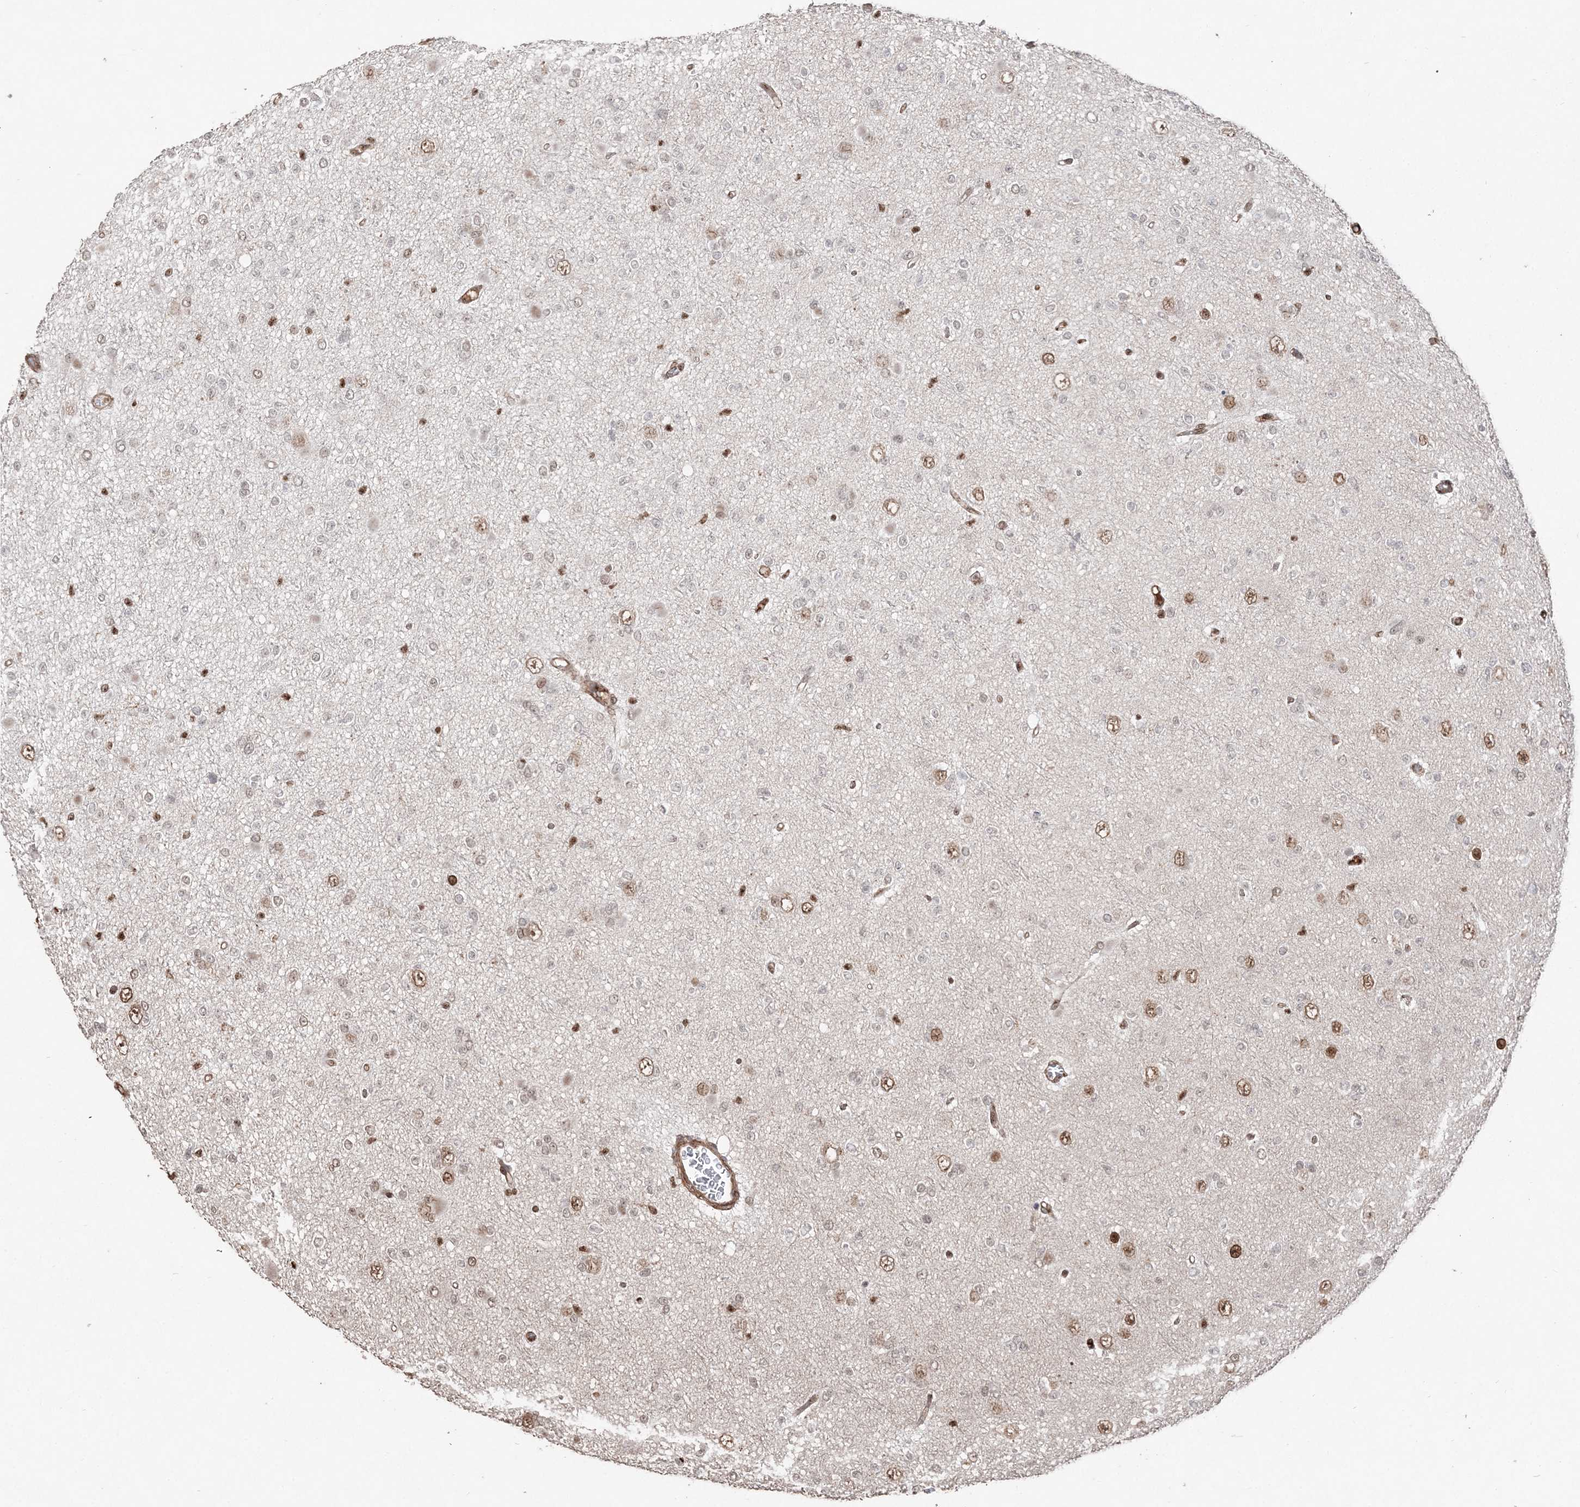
{"staining": {"intensity": "moderate", "quantity": "<25%", "location": "nuclear"}, "tissue": "glioma", "cell_type": "Tumor cells", "image_type": "cancer", "snomed": [{"axis": "morphology", "description": "Glioma, malignant, Low grade"}, {"axis": "topography", "description": "Brain"}], "caption": "Tumor cells demonstrate moderate nuclear positivity in approximately <25% of cells in glioma. Ihc stains the protein of interest in brown and the nuclei are stained blue.", "gene": "RBM17", "patient": {"sex": "female", "age": 22}}